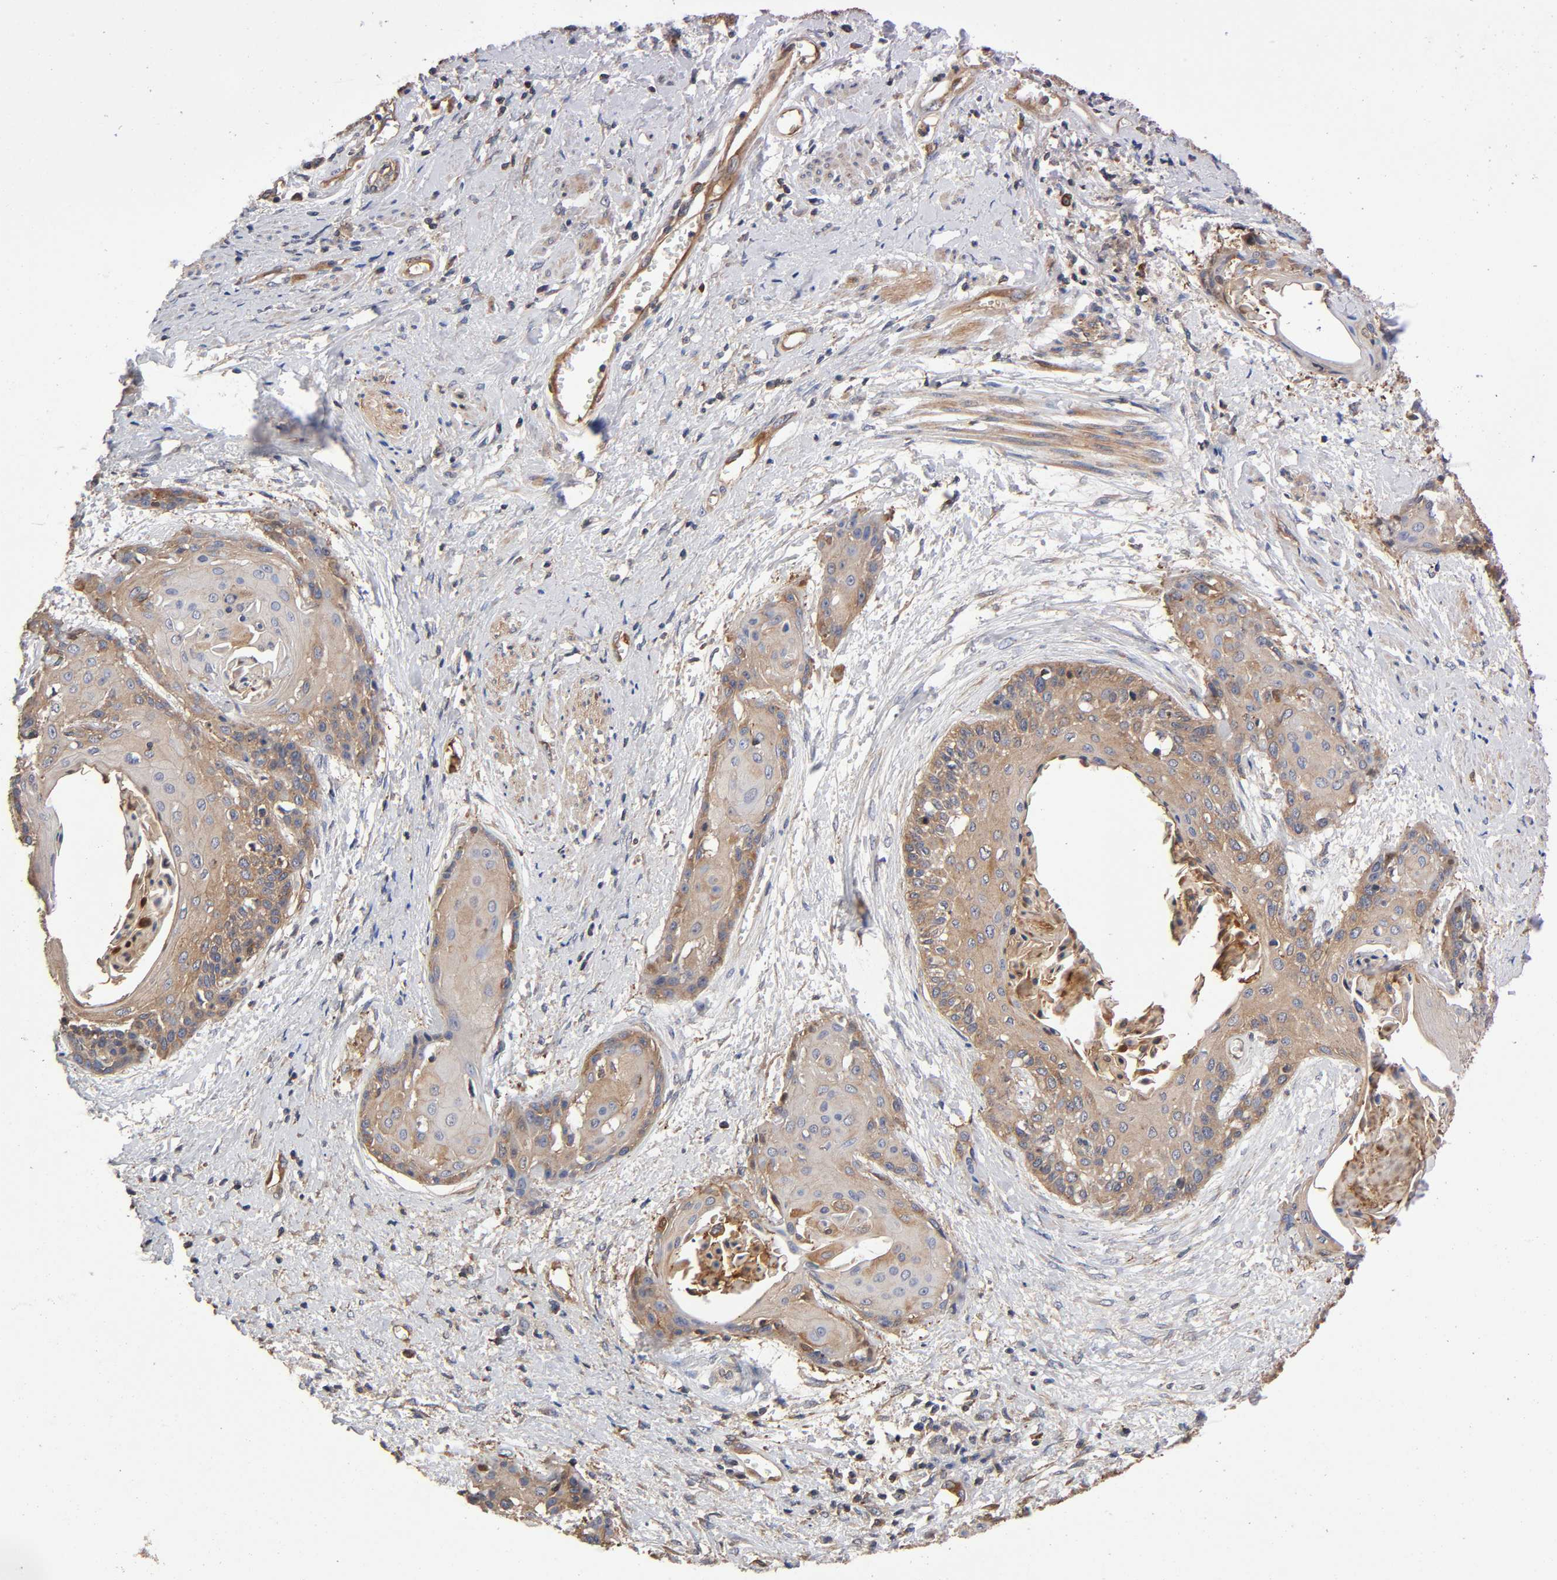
{"staining": {"intensity": "moderate", "quantity": "25%-75%", "location": "cytoplasmic/membranous"}, "tissue": "cervical cancer", "cell_type": "Tumor cells", "image_type": "cancer", "snomed": [{"axis": "morphology", "description": "Squamous cell carcinoma, NOS"}, {"axis": "topography", "description": "Cervix"}], "caption": "Immunohistochemistry staining of cervical squamous cell carcinoma, which displays medium levels of moderate cytoplasmic/membranous expression in about 25%-75% of tumor cells indicating moderate cytoplasmic/membranous protein expression. The staining was performed using DAB (3,3'-diaminobenzidine) (brown) for protein detection and nuclei were counterstained in hematoxylin (blue).", "gene": "LAMTOR2", "patient": {"sex": "female", "age": 57}}